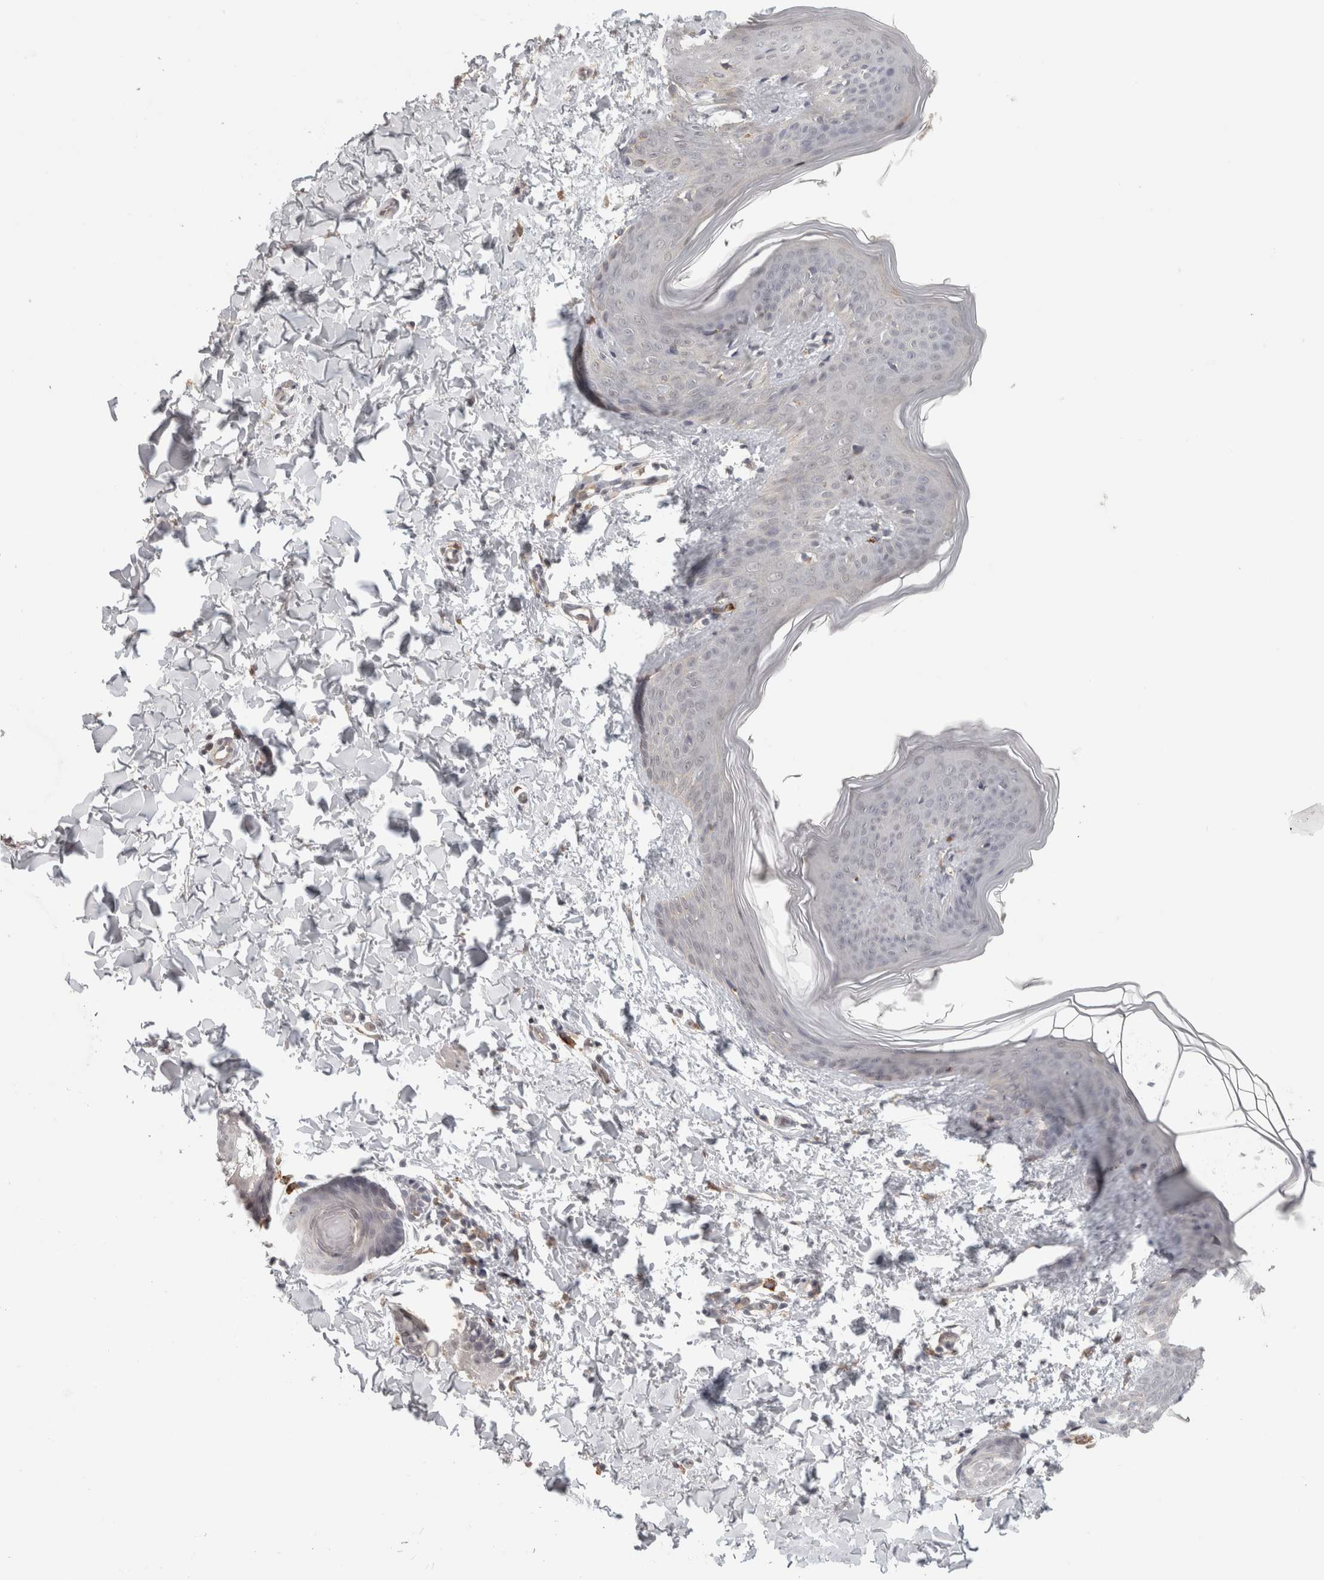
{"staining": {"intensity": "negative", "quantity": "none", "location": "none"}, "tissue": "skin", "cell_type": "Fibroblasts", "image_type": "normal", "snomed": [{"axis": "morphology", "description": "Normal tissue, NOS"}, {"axis": "topography", "description": "Skin"}], "caption": "There is no significant expression in fibroblasts of skin. (DAB (3,3'-diaminobenzidine) immunohistochemistry (IHC), high magnification).", "gene": "HAVCR2", "patient": {"sex": "female", "age": 17}}